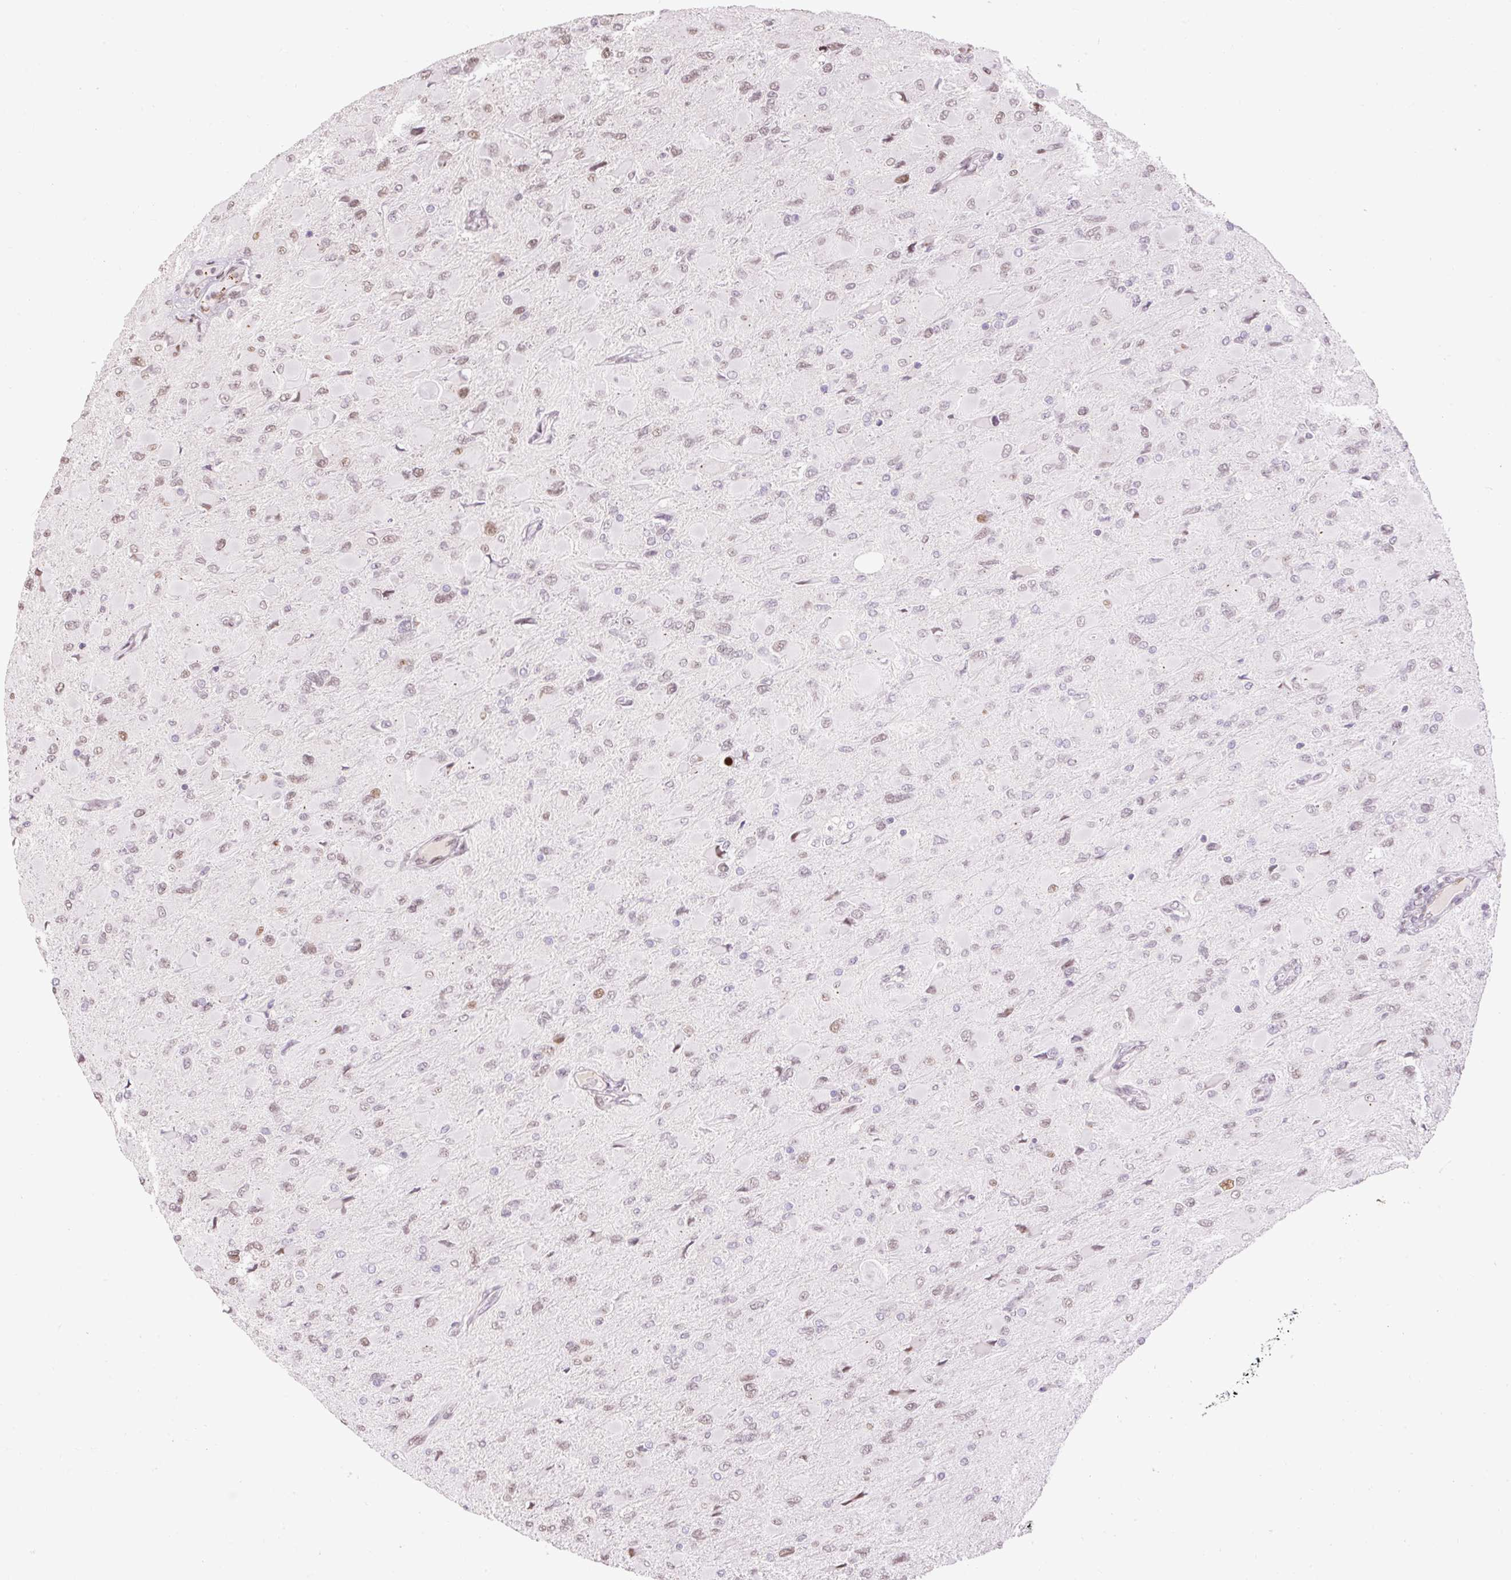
{"staining": {"intensity": "weak", "quantity": "25%-75%", "location": "nuclear"}, "tissue": "glioma", "cell_type": "Tumor cells", "image_type": "cancer", "snomed": [{"axis": "morphology", "description": "Glioma, malignant, High grade"}, {"axis": "topography", "description": "Cerebral cortex"}], "caption": "Immunohistochemical staining of human glioma exhibits low levels of weak nuclear staining in approximately 25%-75% of tumor cells.", "gene": "RIPPLY3", "patient": {"sex": "female", "age": 36}}